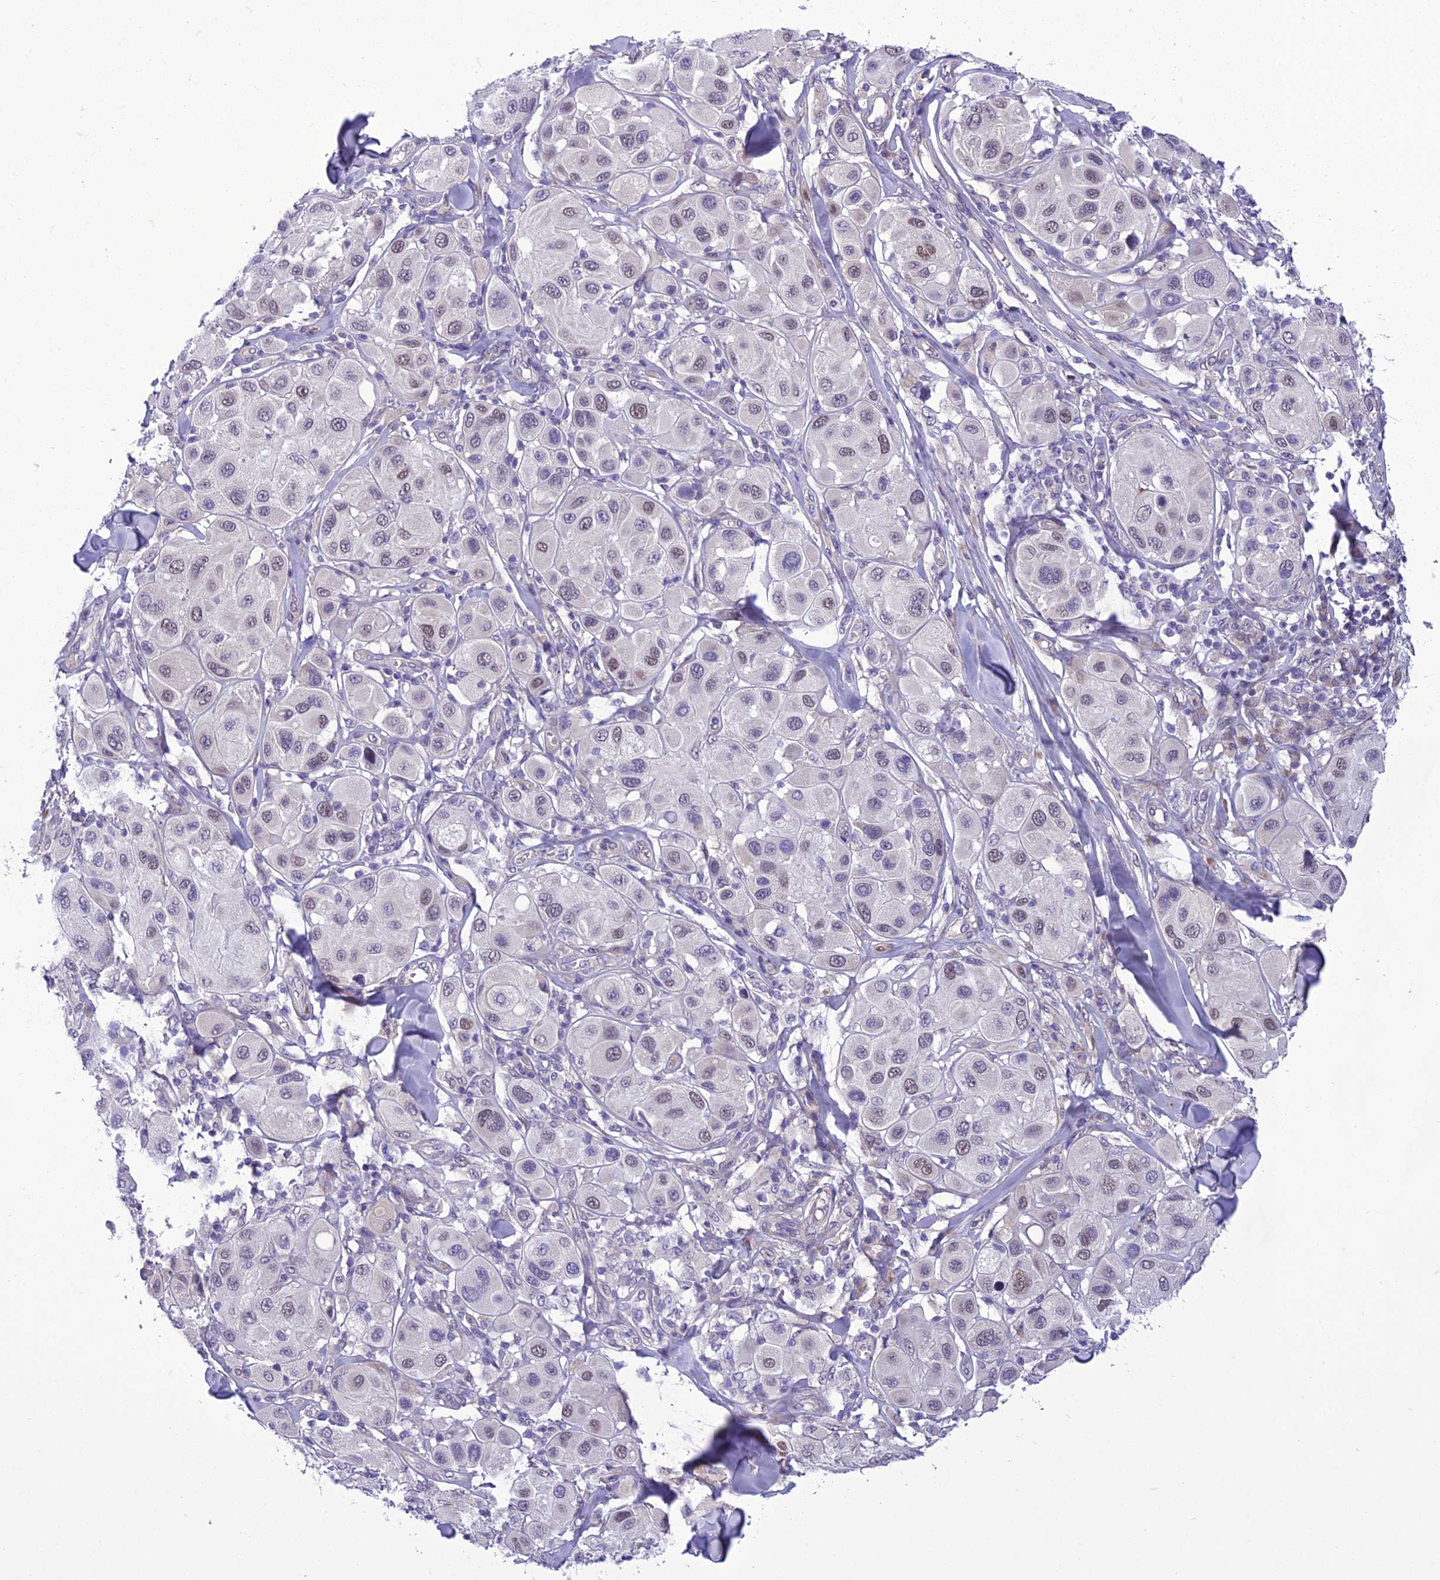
{"staining": {"intensity": "weak", "quantity": "25%-75%", "location": "nuclear"}, "tissue": "melanoma", "cell_type": "Tumor cells", "image_type": "cancer", "snomed": [{"axis": "morphology", "description": "Malignant melanoma, Metastatic site"}, {"axis": "topography", "description": "Skin"}], "caption": "Malignant melanoma (metastatic site) stained for a protein (brown) demonstrates weak nuclear positive expression in about 25%-75% of tumor cells.", "gene": "GAB4", "patient": {"sex": "male", "age": 41}}